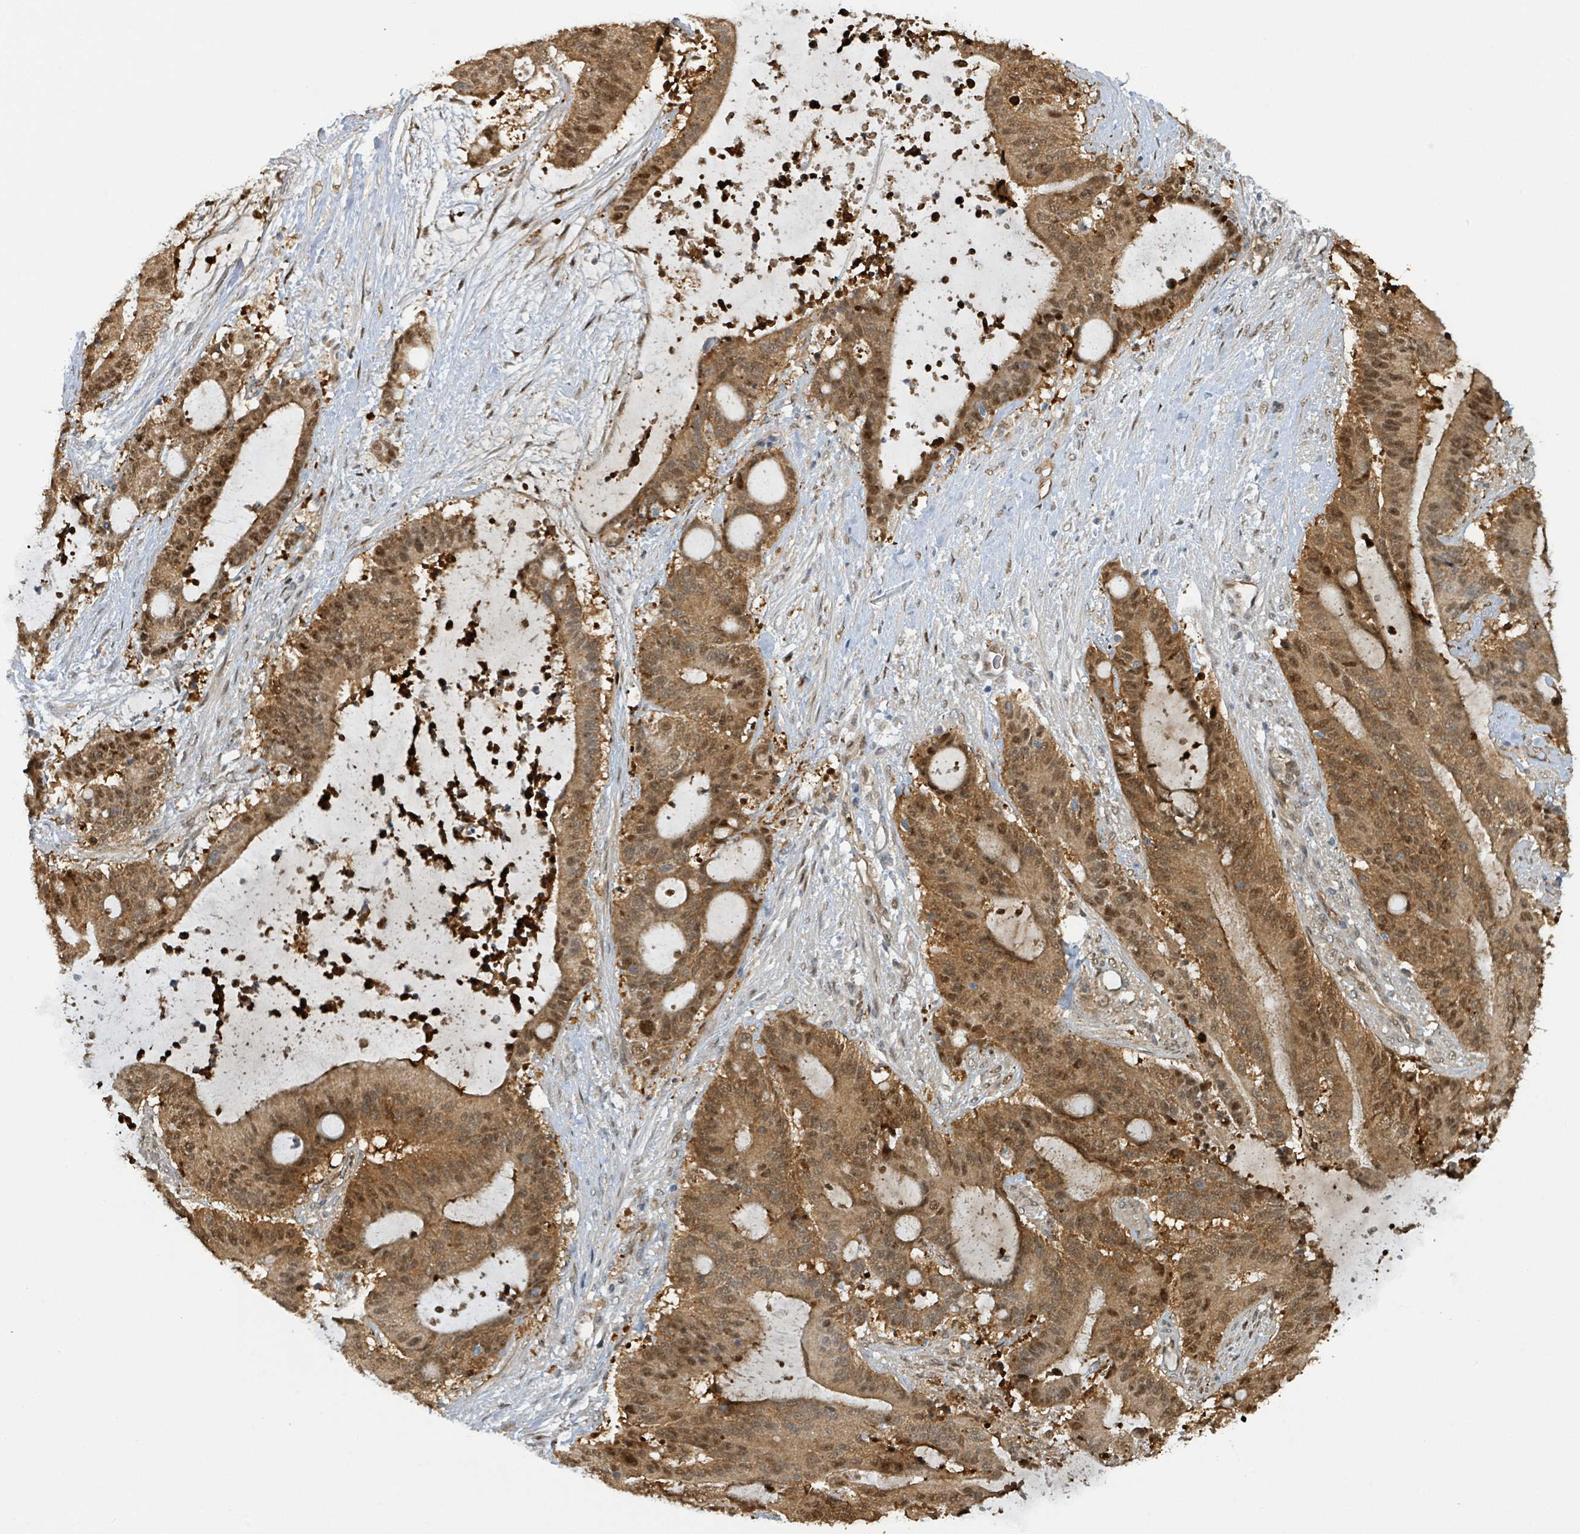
{"staining": {"intensity": "moderate", "quantity": ">75%", "location": "cytoplasmic/membranous,nuclear"}, "tissue": "liver cancer", "cell_type": "Tumor cells", "image_type": "cancer", "snomed": [{"axis": "morphology", "description": "Normal tissue, NOS"}, {"axis": "morphology", "description": "Cholangiocarcinoma"}, {"axis": "topography", "description": "Liver"}, {"axis": "topography", "description": "Peripheral nerve tissue"}], "caption": "This photomicrograph shows immunohistochemistry staining of human liver cholangiocarcinoma, with medium moderate cytoplasmic/membranous and nuclear expression in approximately >75% of tumor cells.", "gene": "PSMB7", "patient": {"sex": "female", "age": 73}}